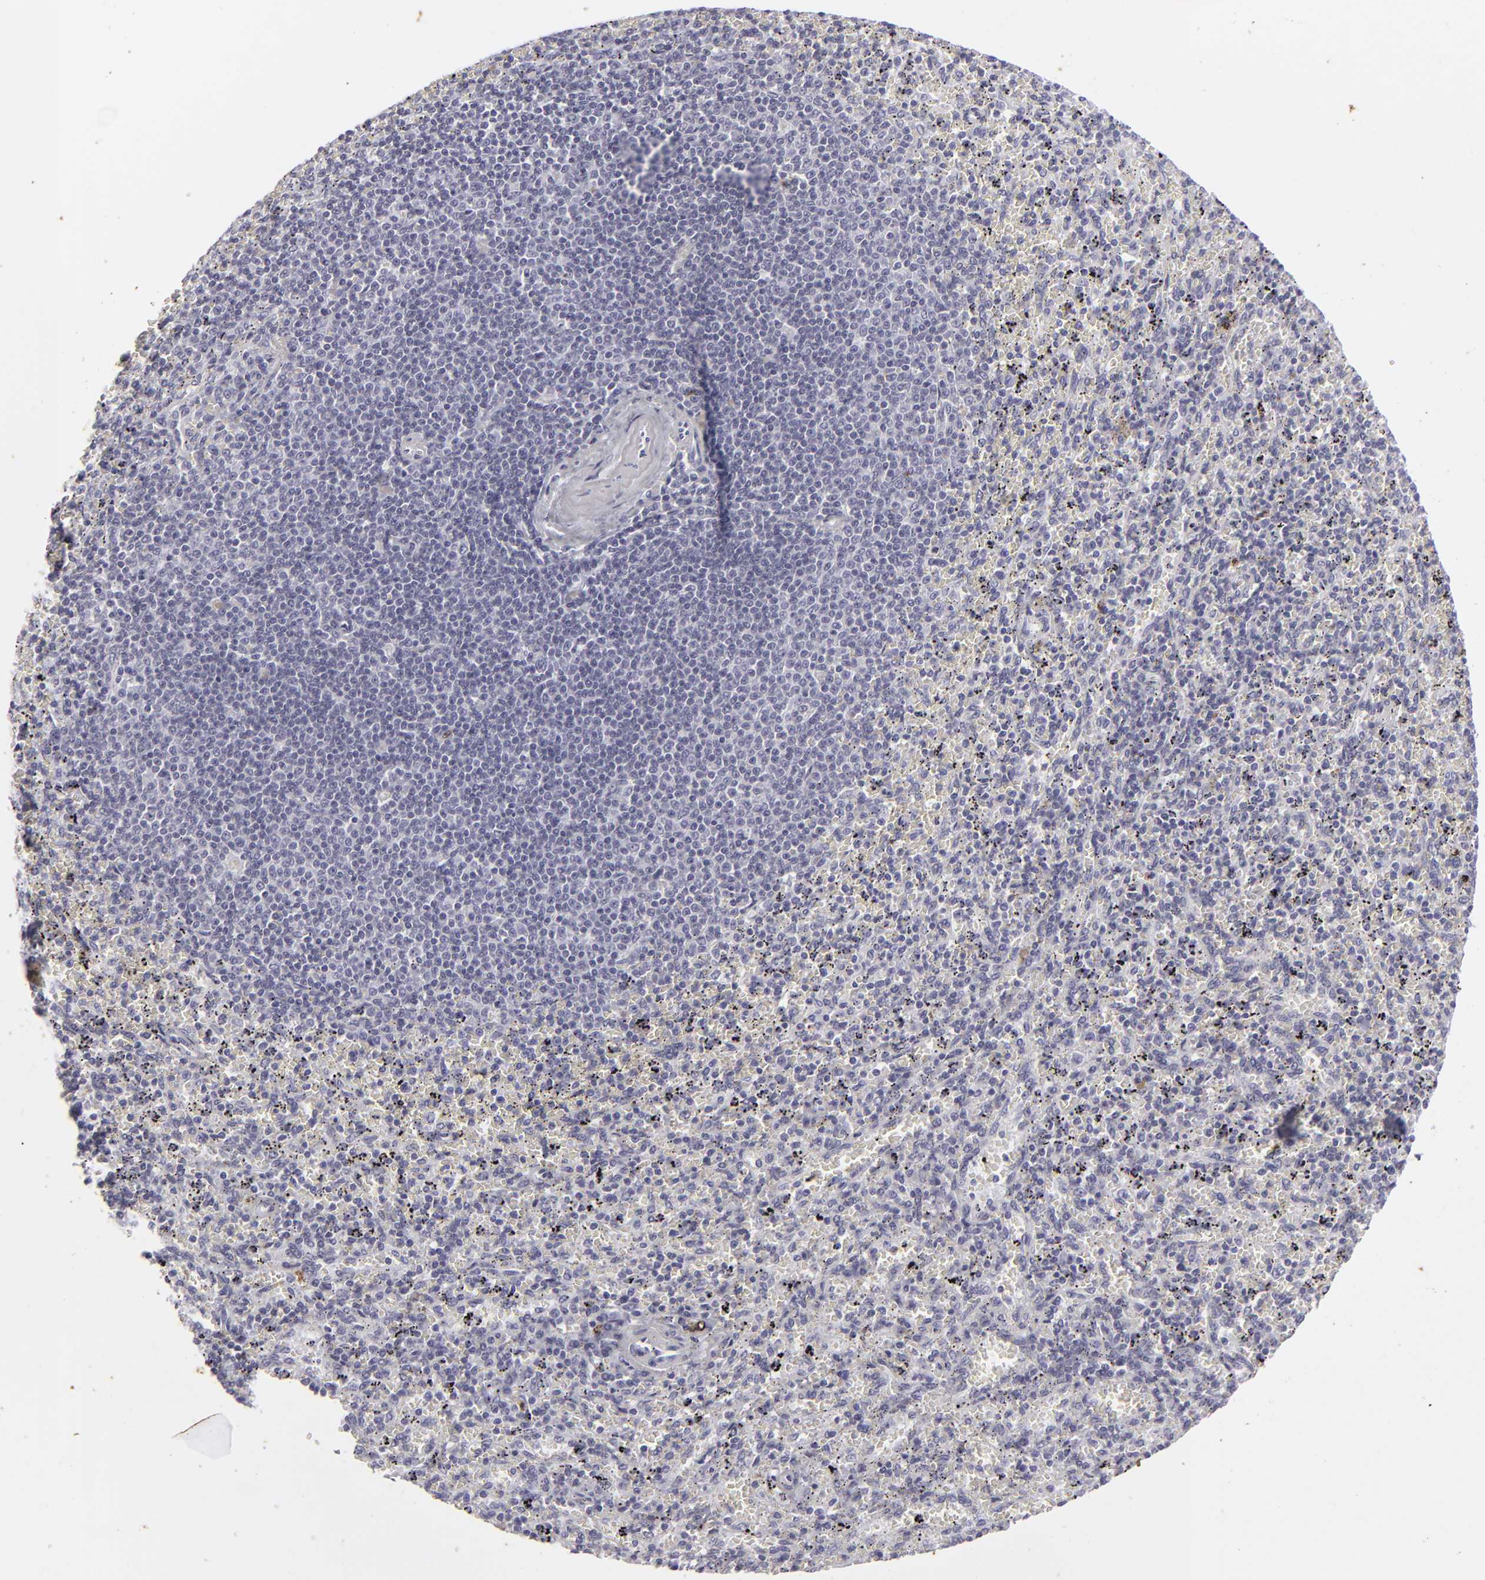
{"staining": {"intensity": "negative", "quantity": "none", "location": "none"}, "tissue": "spleen", "cell_type": "Cells in red pulp", "image_type": "normal", "snomed": [{"axis": "morphology", "description": "Normal tissue, NOS"}, {"axis": "topography", "description": "Spleen"}], "caption": "Immunohistochemistry photomicrograph of unremarkable spleen: human spleen stained with DAB displays no significant protein expression in cells in red pulp.", "gene": "KRT1", "patient": {"sex": "female", "age": 43}}